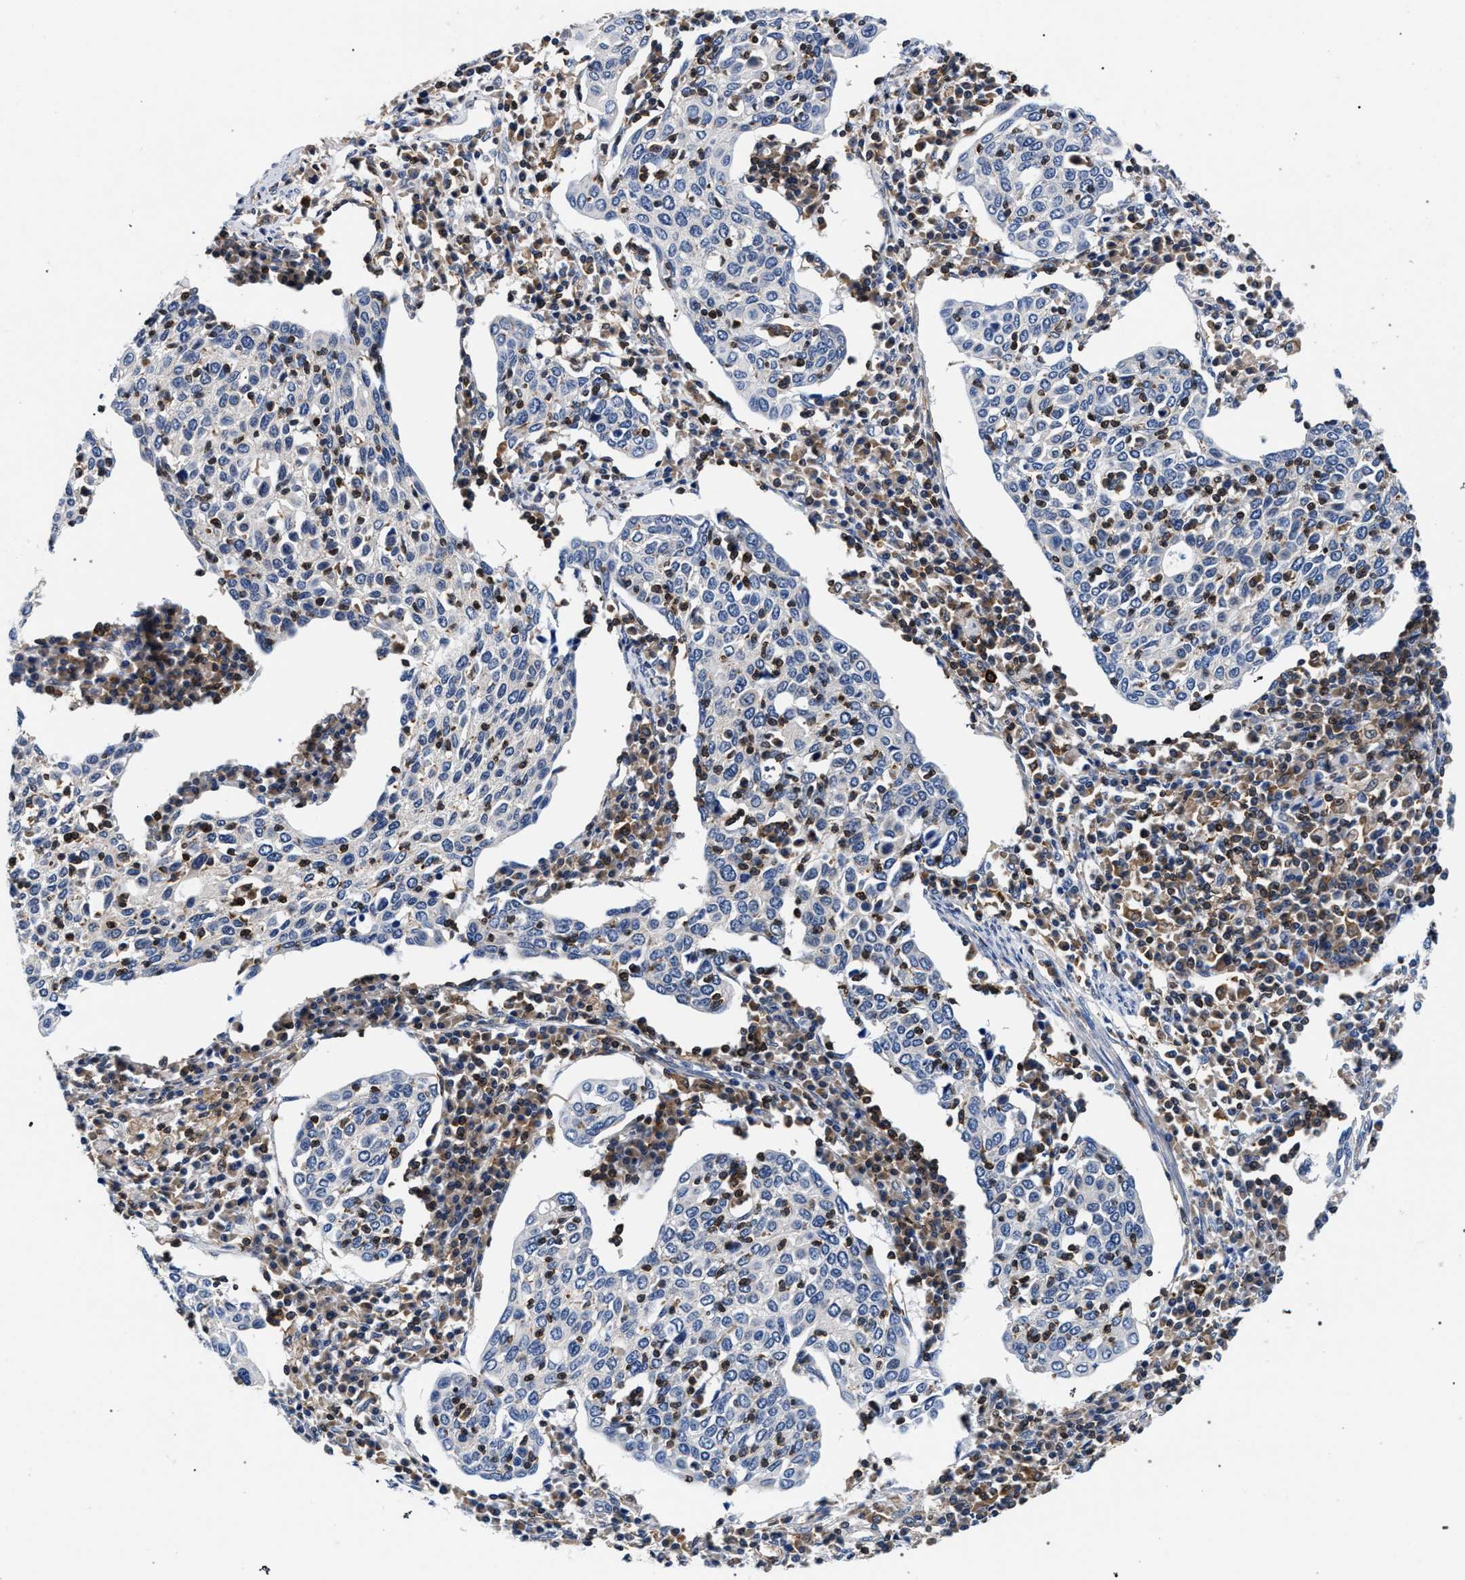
{"staining": {"intensity": "negative", "quantity": "none", "location": "none"}, "tissue": "cervical cancer", "cell_type": "Tumor cells", "image_type": "cancer", "snomed": [{"axis": "morphology", "description": "Squamous cell carcinoma, NOS"}, {"axis": "topography", "description": "Cervix"}], "caption": "There is no significant positivity in tumor cells of cervical cancer (squamous cell carcinoma).", "gene": "LASP1", "patient": {"sex": "female", "age": 40}}